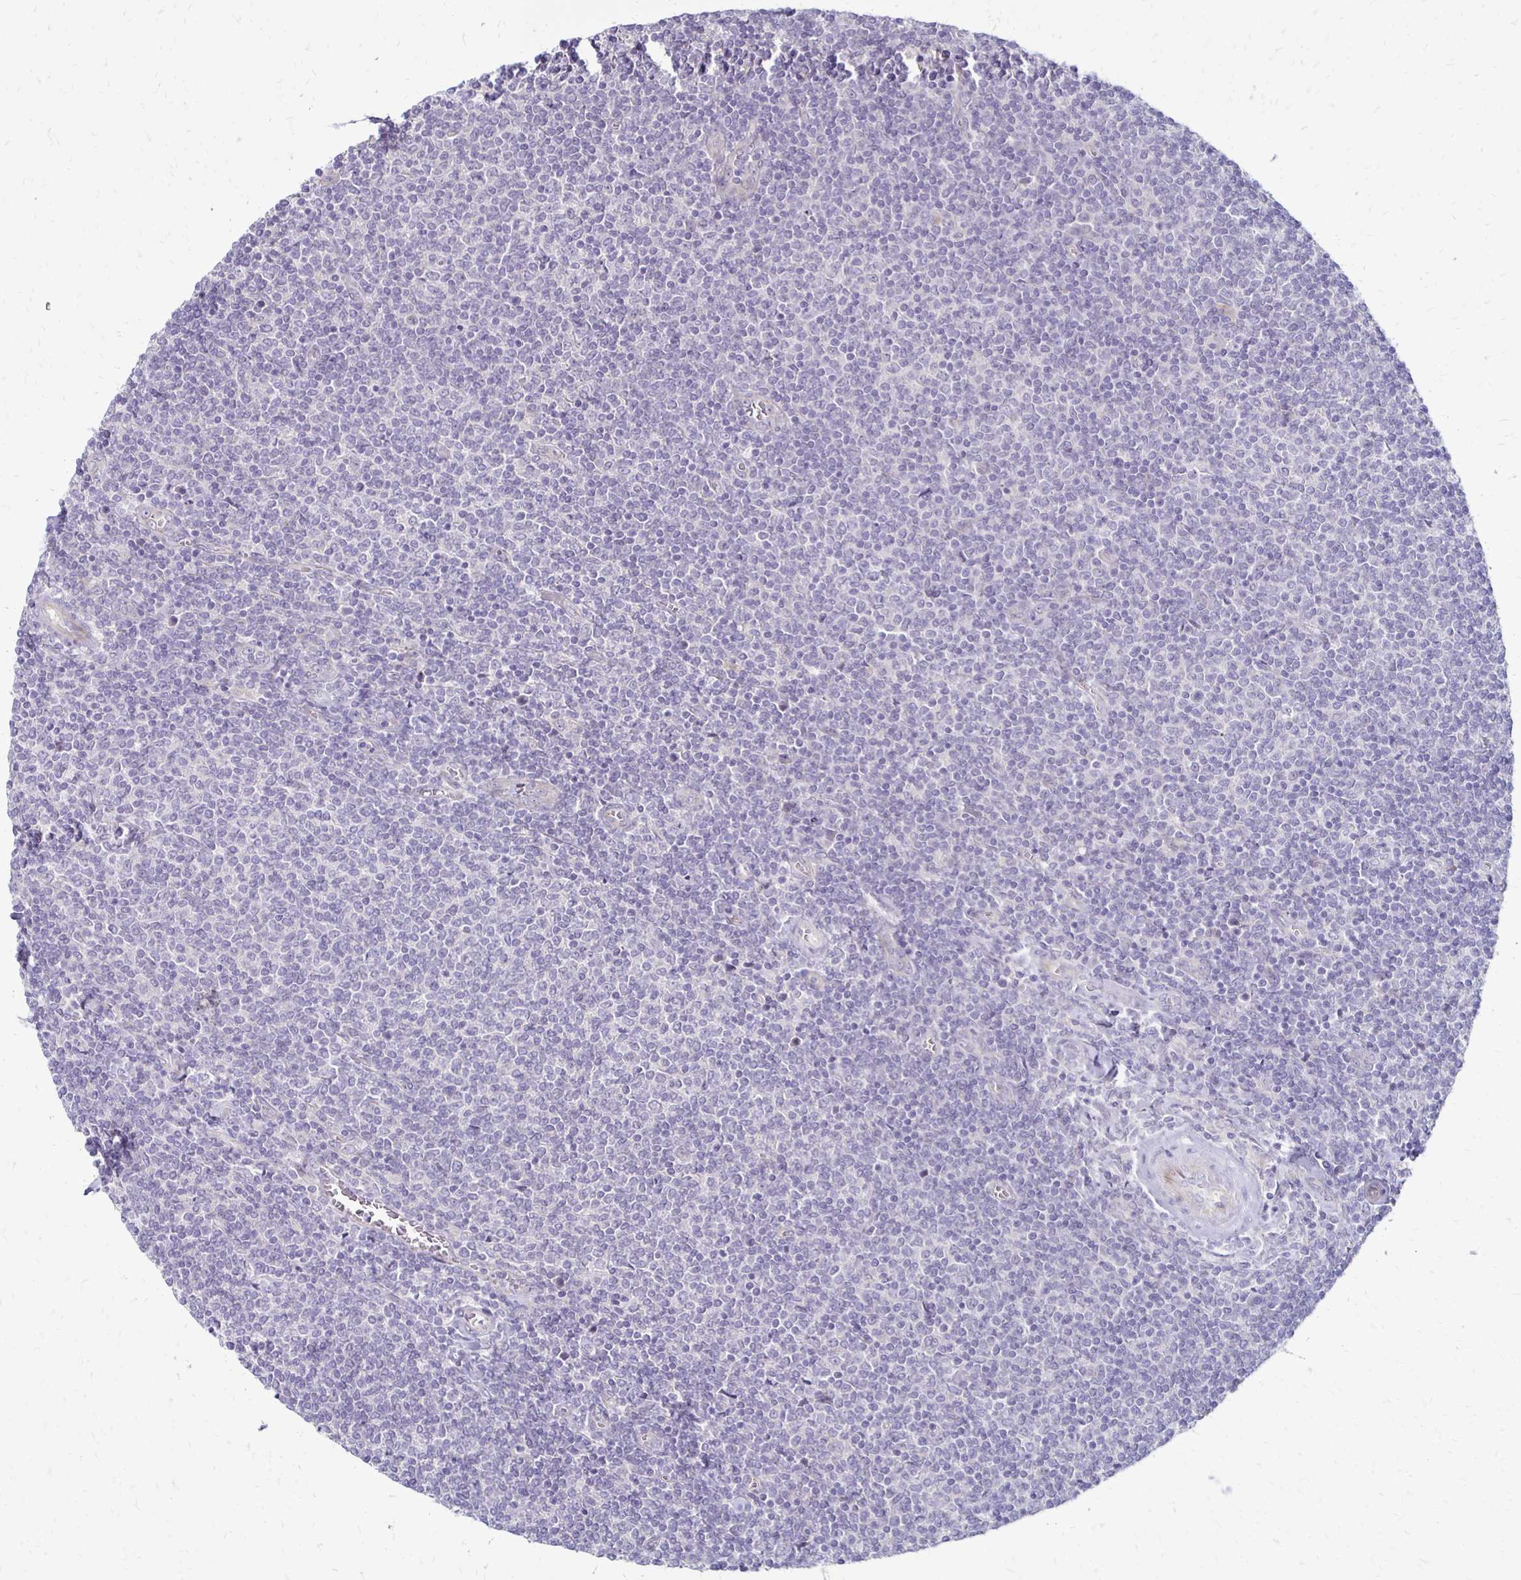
{"staining": {"intensity": "negative", "quantity": "none", "location": "none"}, "tissue": "lymphoma", "cell_type": "Tumor cells", "image_type": "cancer", "snomed": [{"axis": "morphology", "description": "Malignant lymphoma, non-Hodgkin's type, Low grade"}, {"axis": "topography", "description": "Lymph node"}], "caption": "Tumor cells show no significant protein positivity in low-grade malignant lymphoma, non-Hodgkin's type.", "gene": "KATNBL1", "patient": {"sex": "male", "age": 52}}